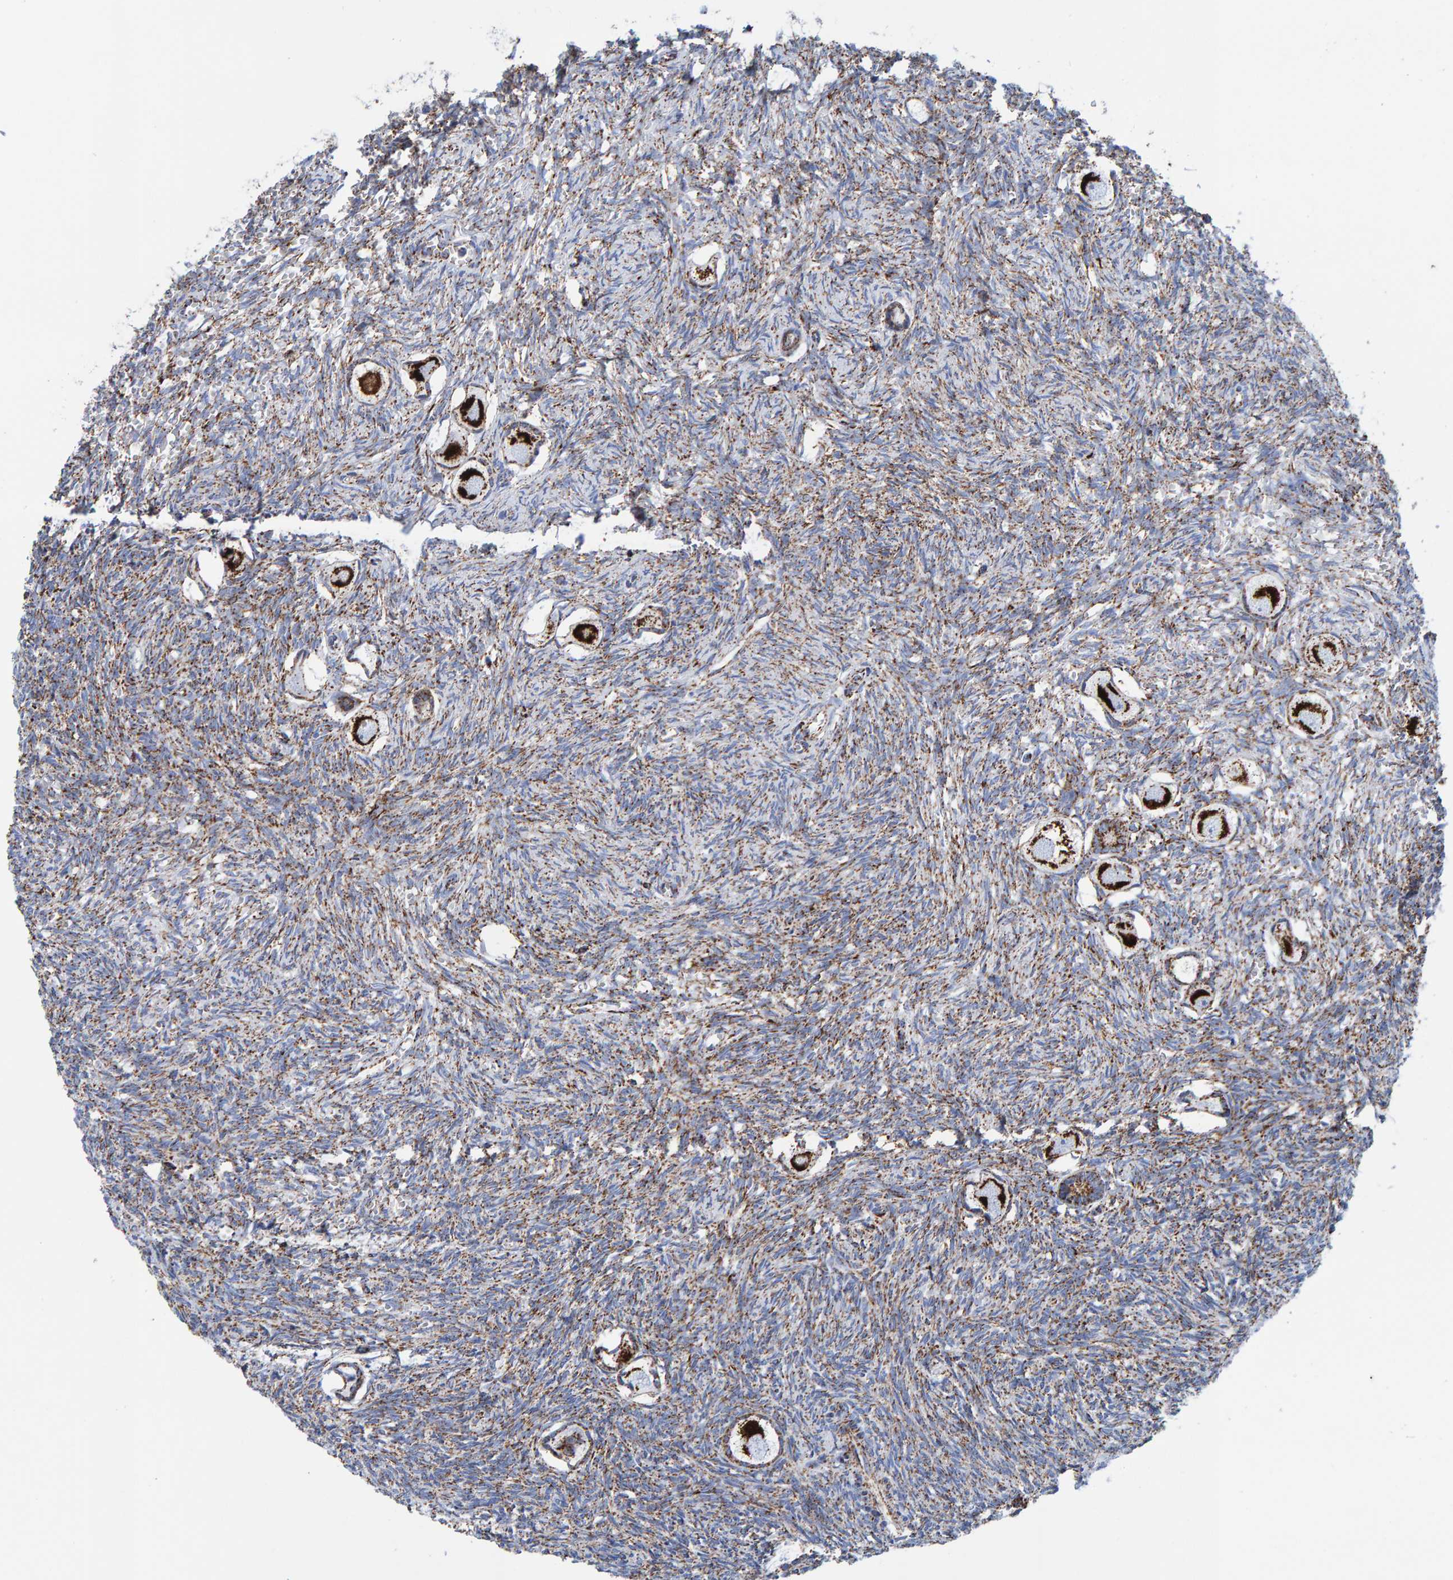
{"staining": {"intensity": "strong", "quantity": ">75%", "location": "cytoplasmic/membranous"}, "tissue": "ovary", "cell_type": "Follicle cells", "image_type": "normal", "snomed": [{"axis": "morphology", "description": "Normal tissue, NOS"}, {"axis": "topography", "description": "Ovary"}], "caption": "Brown immunohistochemical staining in unremarkable ovary demonstrates strong cytoplasmic/membranous positivity in approximately >75% of follicle cells.", "gene": "ENSG00000262660", "patient": {"sex": "female", "age": 27}}